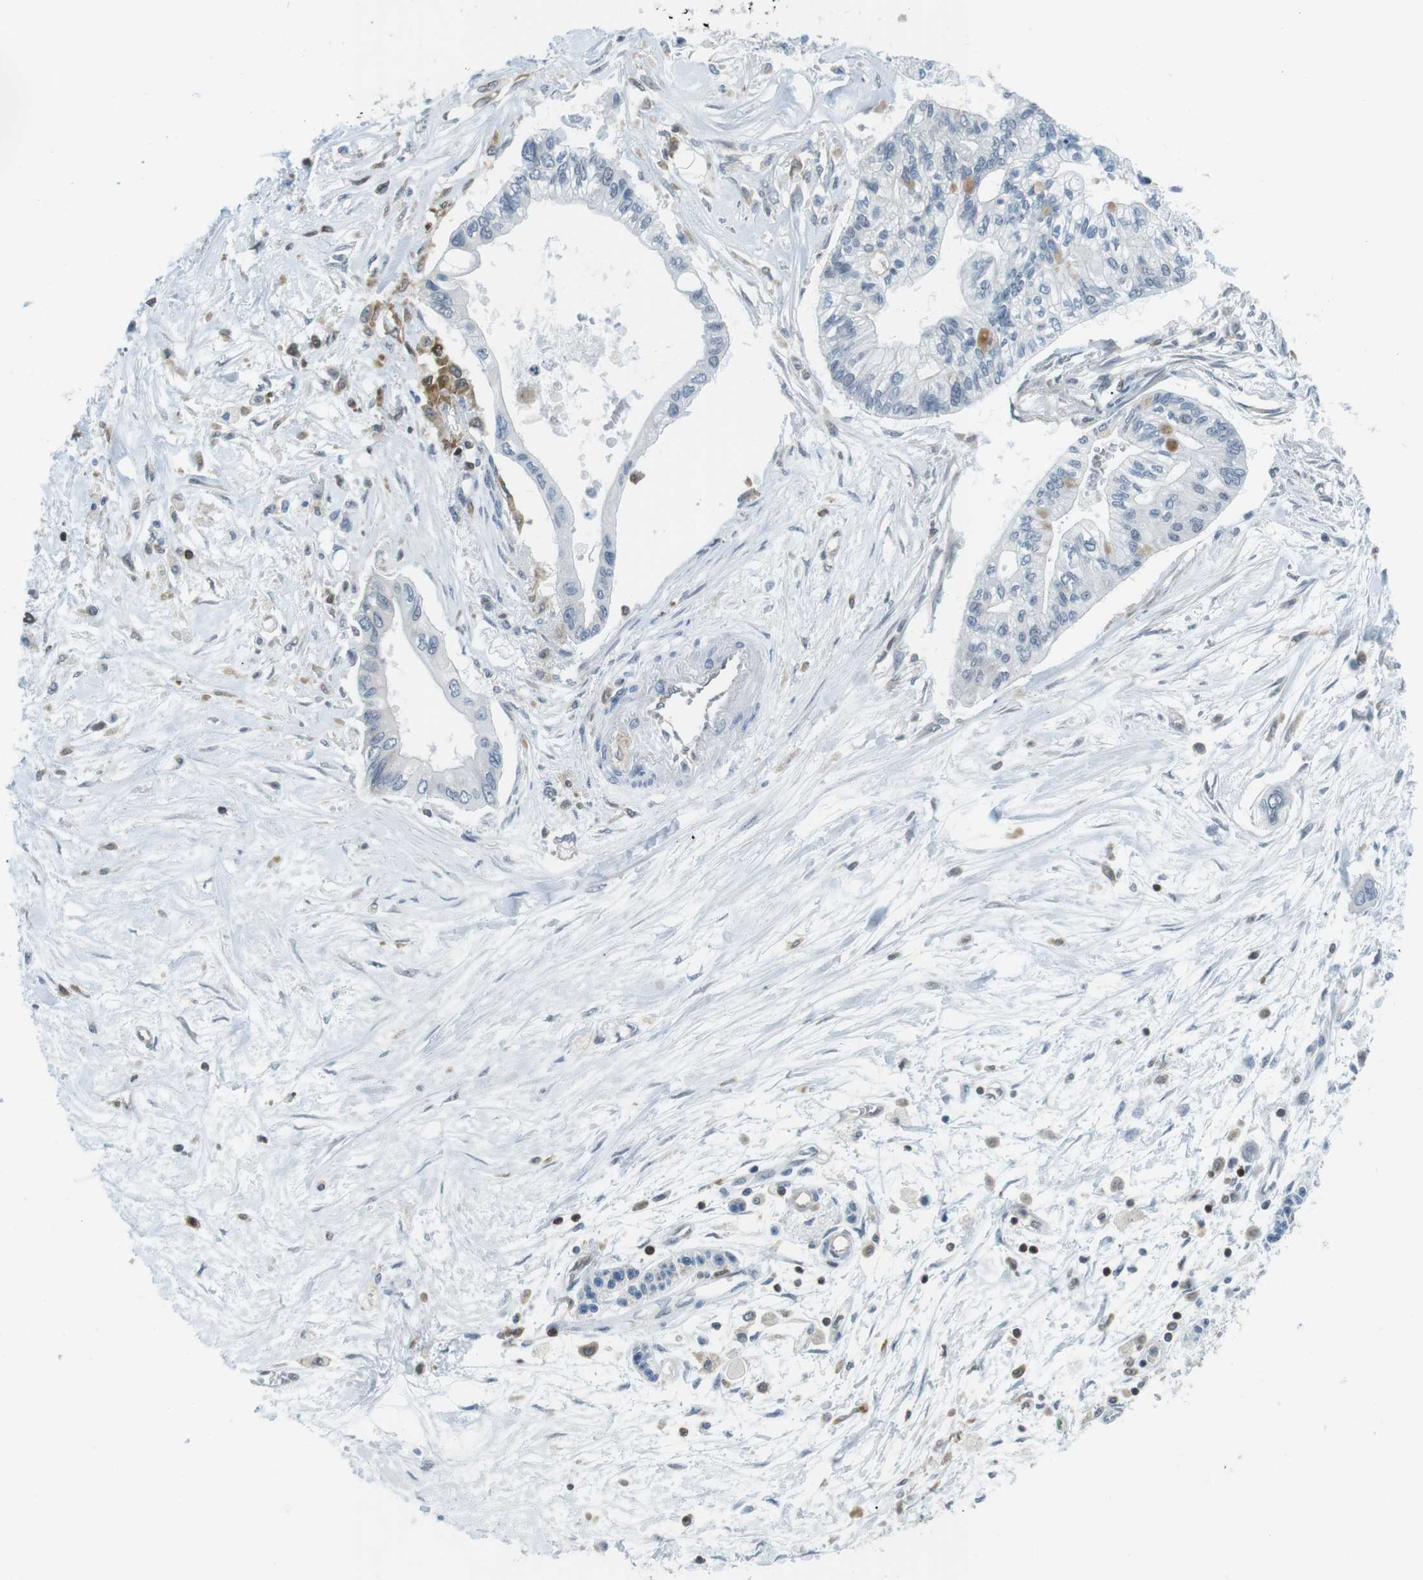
{"staining": {"intensity": "moderate", "quantity": "<25%", "location": "cytoplasmic/membranous"}, "tissue": "pancreatic cancer", "cell_type": "Tumor cells", "image_type": "cancer", "snomed": [{"axis": "morphology", "description": "Adenocarcinoma, NOS"}, {"axis": "topography", "description": "Pancreas"}], "caption": "IHC micrograph of neoplastic tissue: adenocarcinoma (pancreatic) stained using immunohistochemistry (IHC) reveals low levels of moderate protein expression localized specifically in the cytoplasmic/membranous of tumor cells, appearing as a cytoplasmic/membranous brown color.", "gene": "STK10", "patient": {"sex": "female", "age": 77}}